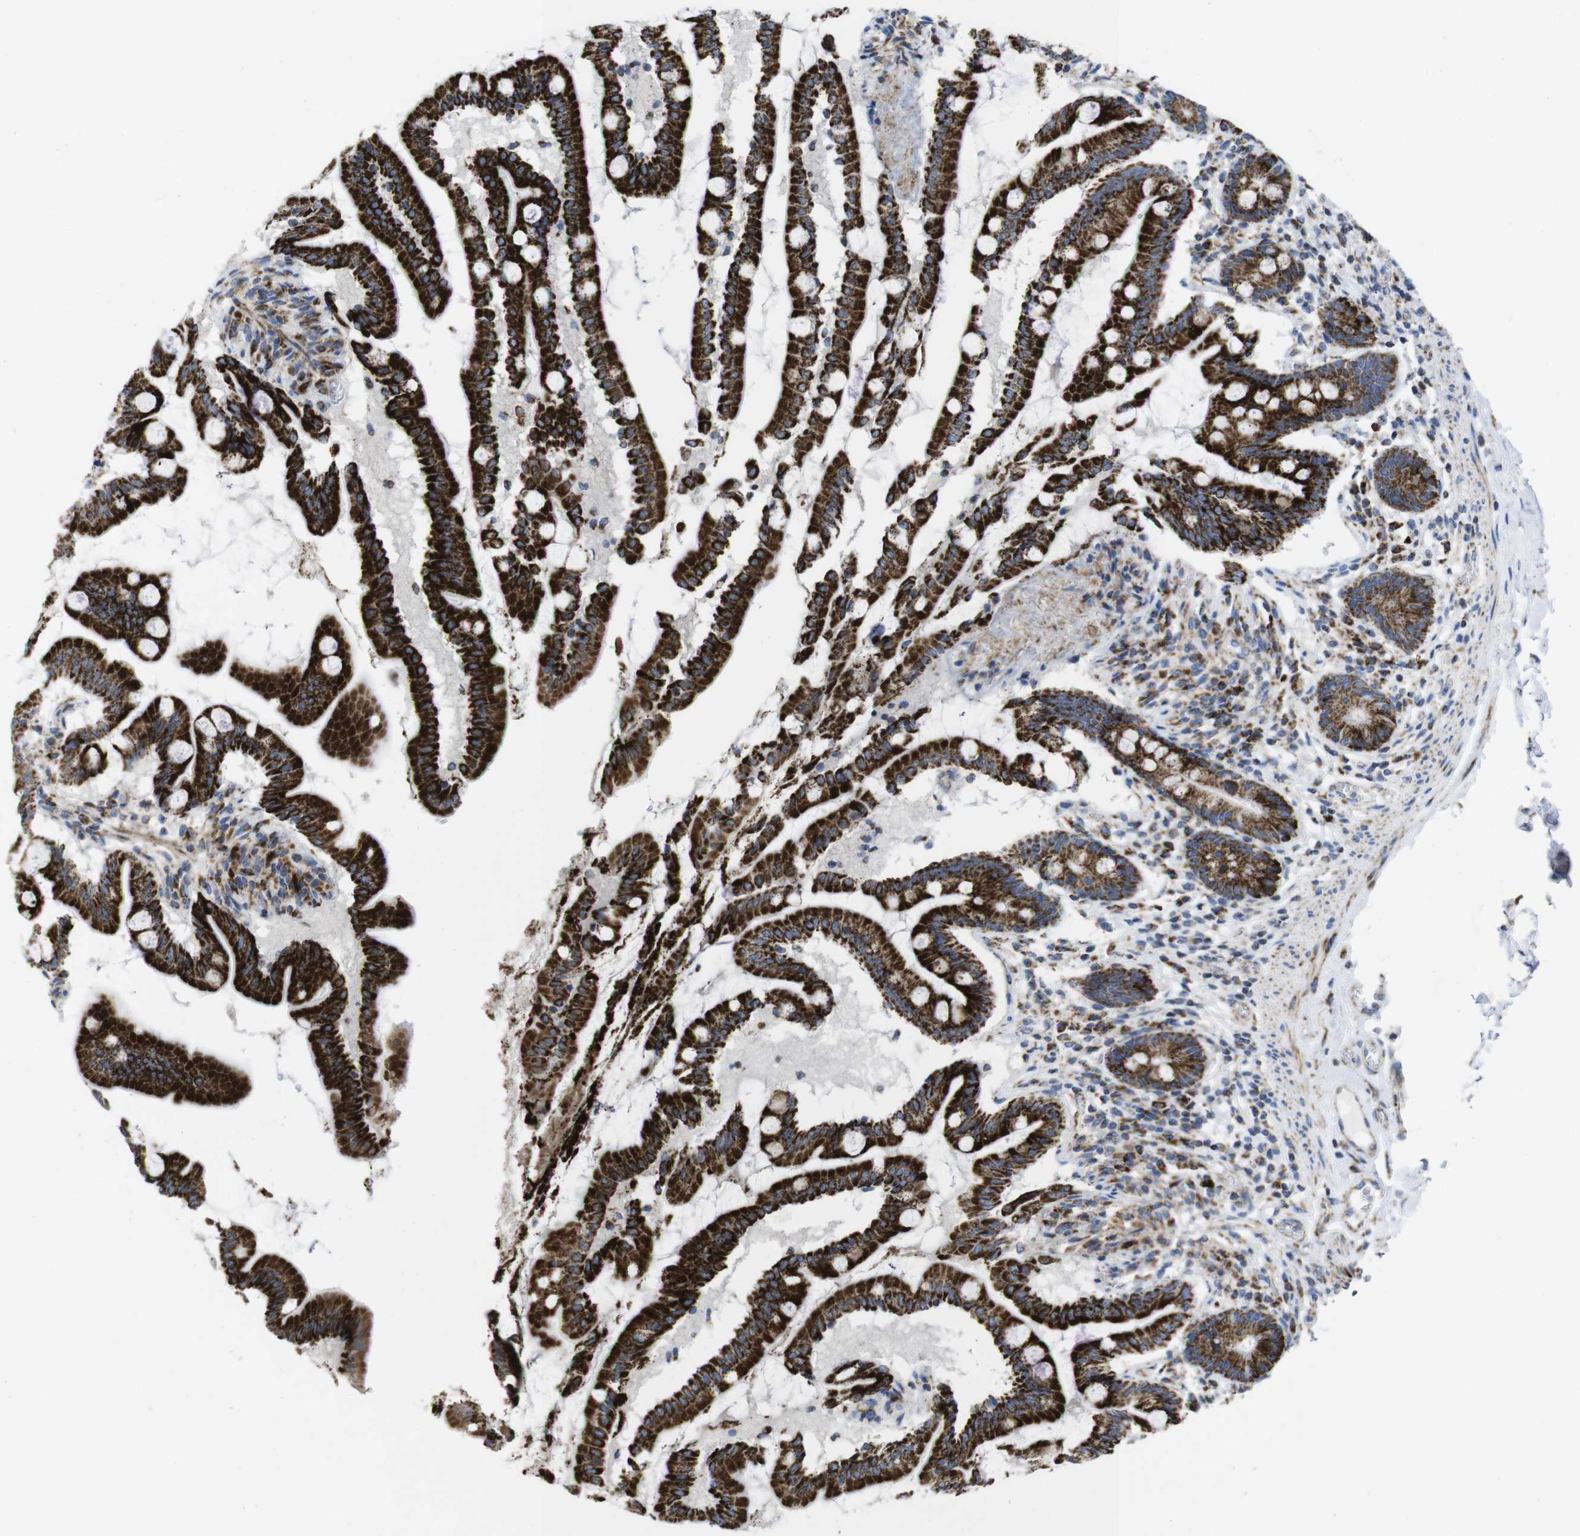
{"staining": {"intensity": "strong", "quantity": ">75%", "location": "cytoplasmic/membranous"}, "tissue": "small intestine", "cell_type": "Glandular cells", "image_type": "normal", "snomed": [{"axis": "morphology", "description": "Normal tissue, NOS"}, {"axis": "topography", "description": "Small intestine"}], "caption": "Immunohistochemistry (IHC) (DAB) staining of benign human small intestine exhibits strong cytoplasmic/membranous protein staining in approximately >75% of glandular cells.", "gene": "TMEM192", "patient": {"sex": "female", "age": 56}}